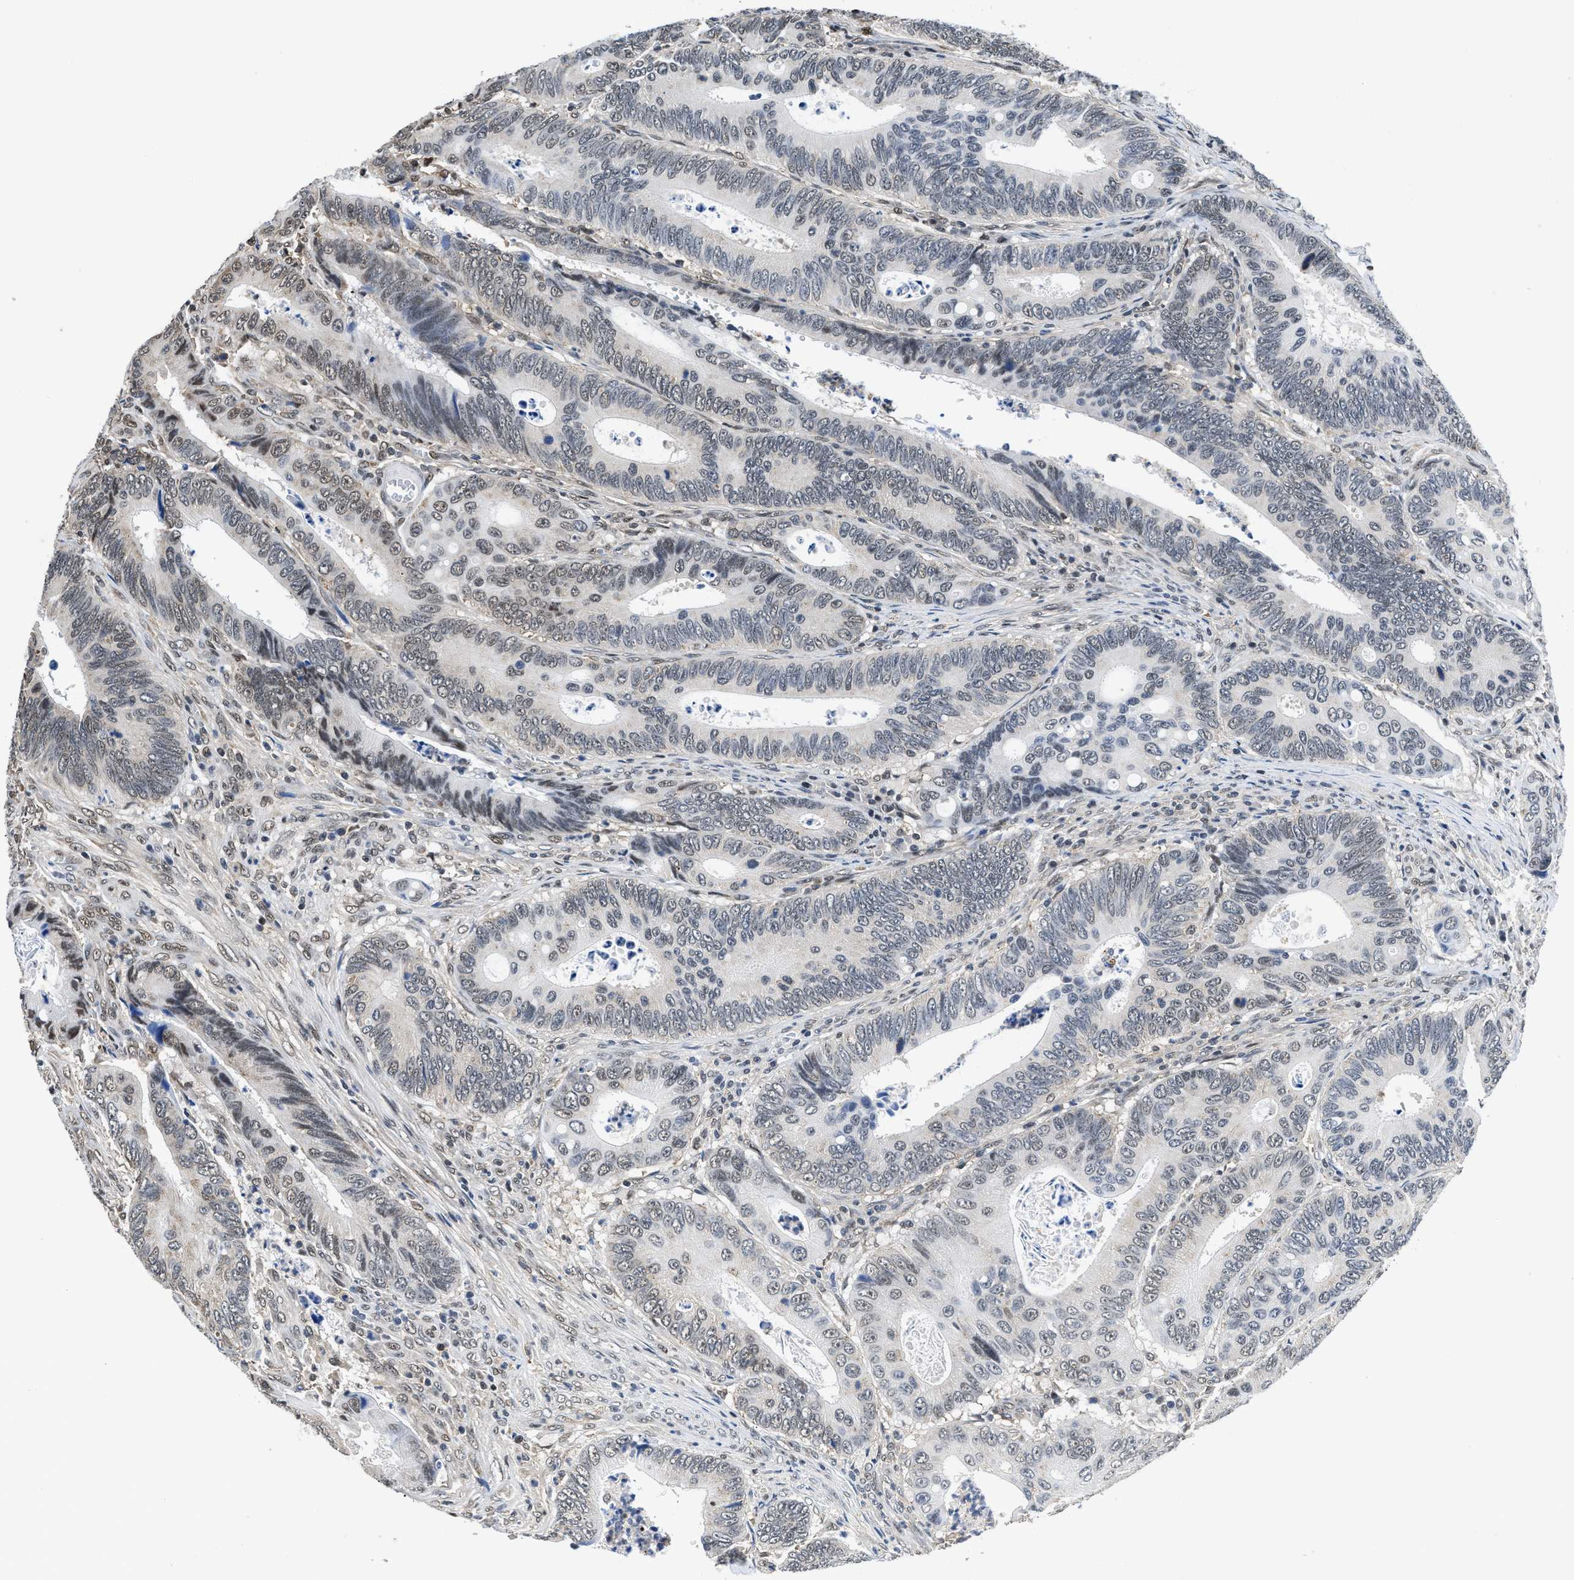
{"staining": {"intensity": "moderate", "quantity": "<25%", "location": "nuclear"}, "tissue": "colorectal cancer", "cell_type": "Tumor cells", "image_type": "cancer", "snomed": [{"axis": "morphology", "description": "Inflammation, NOS"}, {"axis": "morphology", "description": "Adenocarcinoma, NOS"}, {"axis": "topography", "description": "Colon"}], "caption": "An immunohistochemistry (IHC) micrograph of neoplastic tissue is shown. Protein staining in brown shows moderate nuclear positivity in adenocarcinoma (colorectal) within tumor cells. (DAB (3,3'-diaminobenzidine) IHC with brightfield microscopy, high magnification).", "gene": "HNRNPH2", "patient": {"sex": "male", "age": 72}}